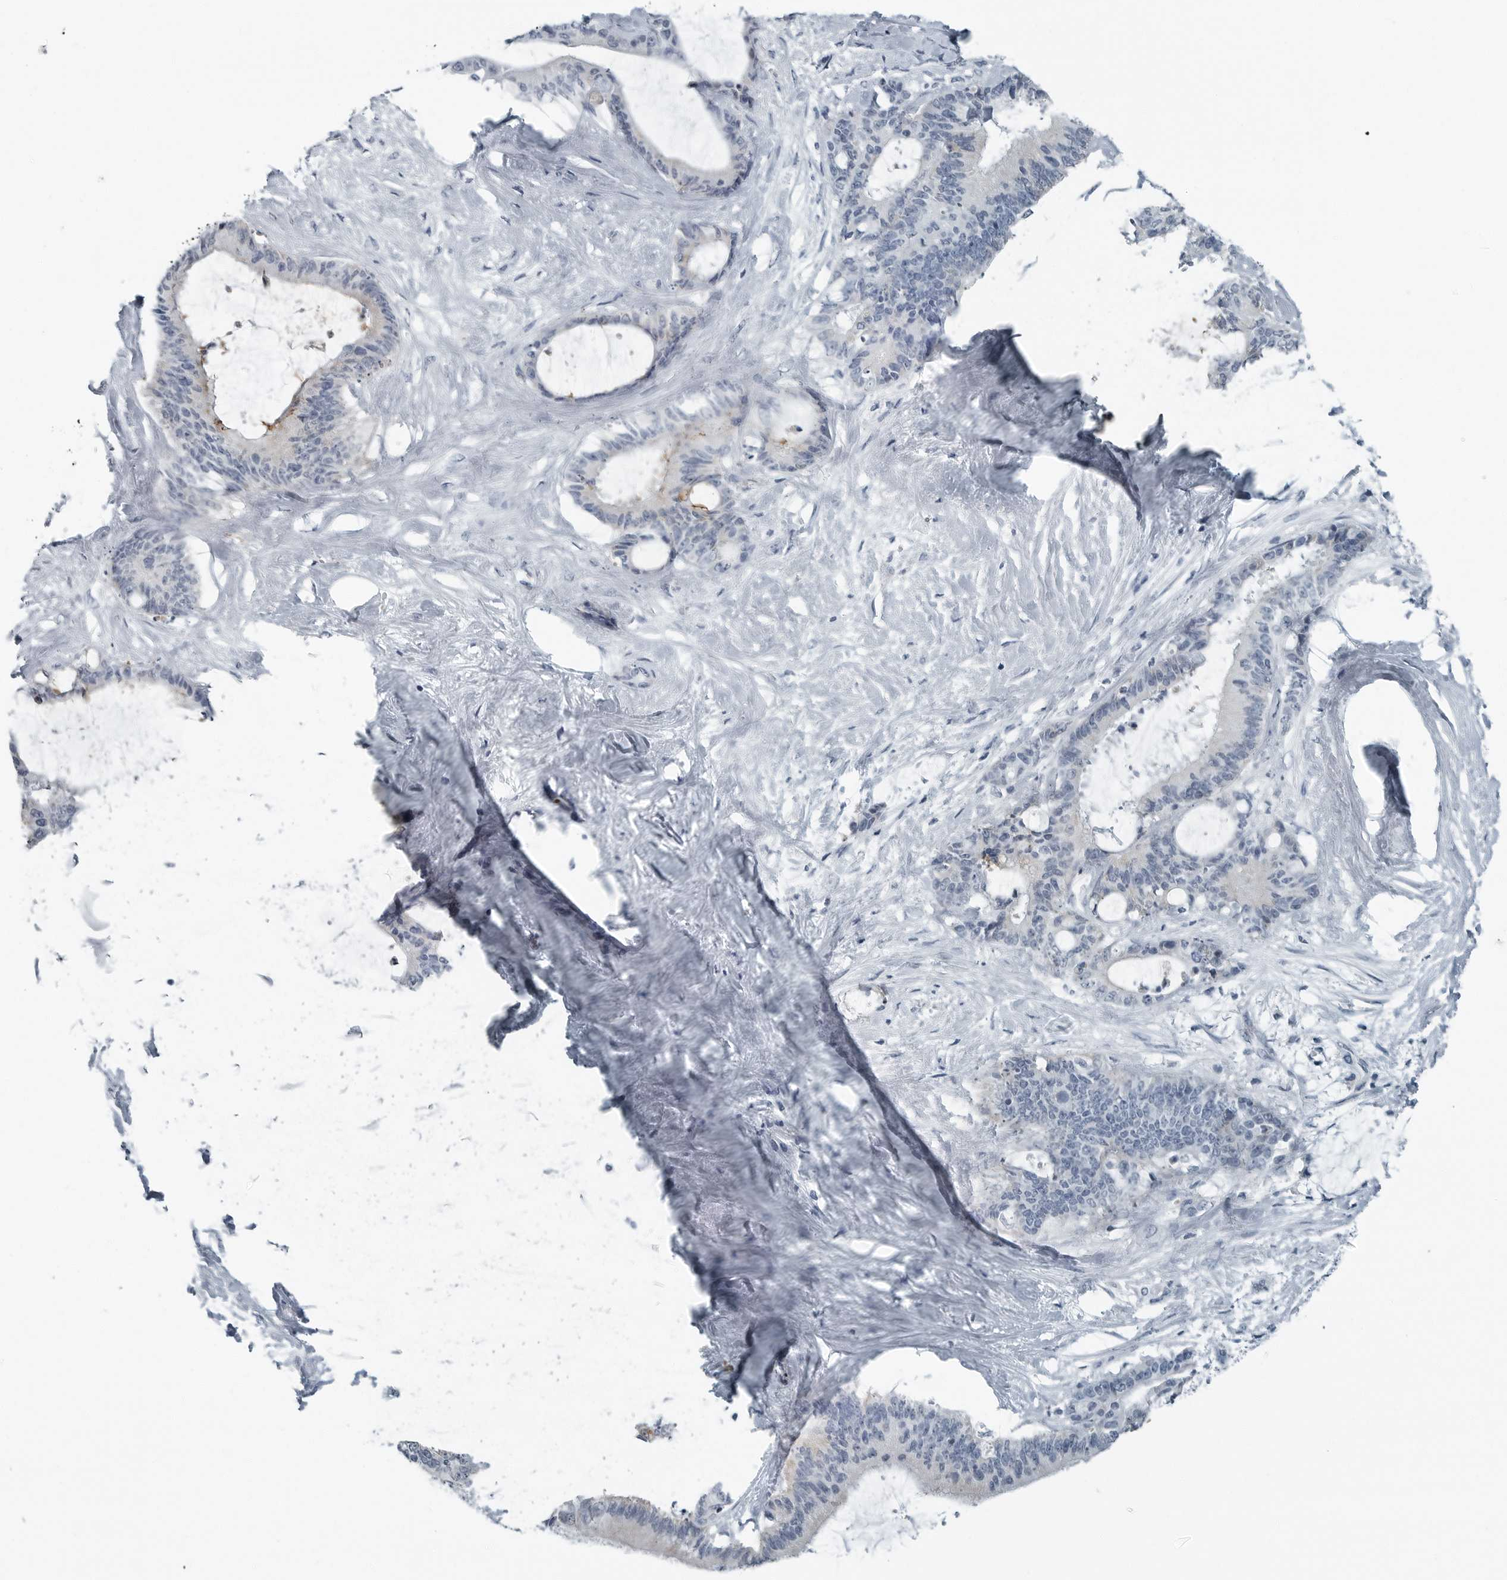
{"staining": {"intensity": "negative", "quantity": "none", "location": "none"}, "tissue": "liver cancer", "cell_type": "Tumor cells", "image_type": "cancer", "snomed": [{"axis": "morphology", "description": "Normal tissue, NOS"}, {"axis": "morphology", "description": "Cholangiocarcinoma"}, {"axis": "topography", "description": "Liver"}, {"axis": "topography", "description": "Peripheral nerve tissue"}], "caption": "The immunohistochemistry (IHC) micrograph has no significant staining in tumor cells of liver cancer (cholangiocarcinoma) tissue.", "gene": "ZPBP2", "patient": {"sex": "female", "age": 73}}